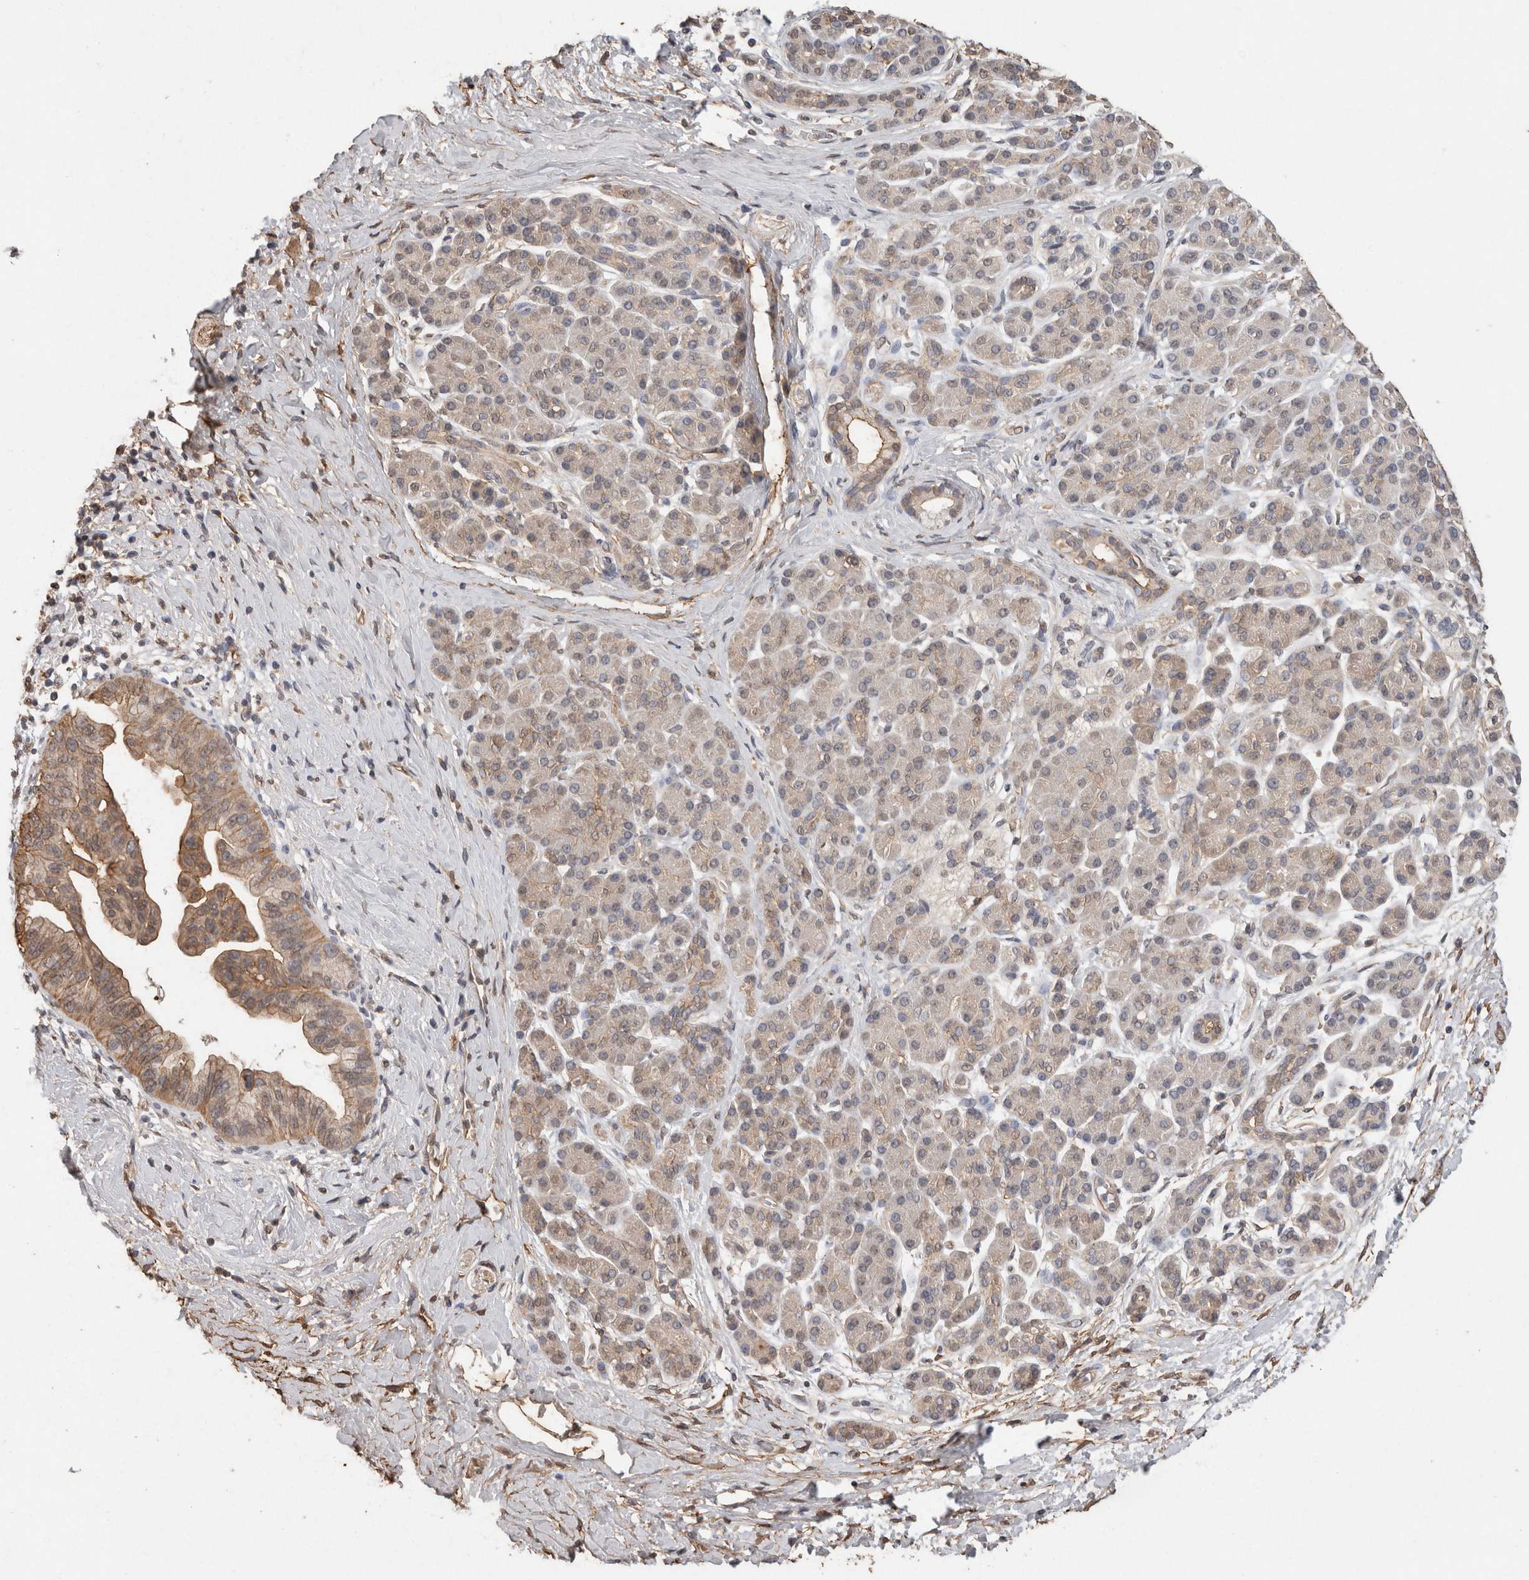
{"staining": {"intensity": "moderate", "quantity": "25%-75%", "location": "cytoplasmic/membranous"}, "tissue": "pancreatic cancer", "cell_type": "Tumor cells", "image_type": "cancer", "snomed": [{"axis": "morphology", "description": "Adenocarcinoma, NOS"}, {"axis": "topography", "description": "Pancreas"}], "caption": "IHC micrograph of pancreatic cancer (adenocarcinoma) stained for a protein (brown), which exhibits medium levels of moderate cytoplasmic/membranous expression in about 25%-75% of tumor cells.", "gene": "S100A10", "patient": {"sex": "male", "age": 55}}